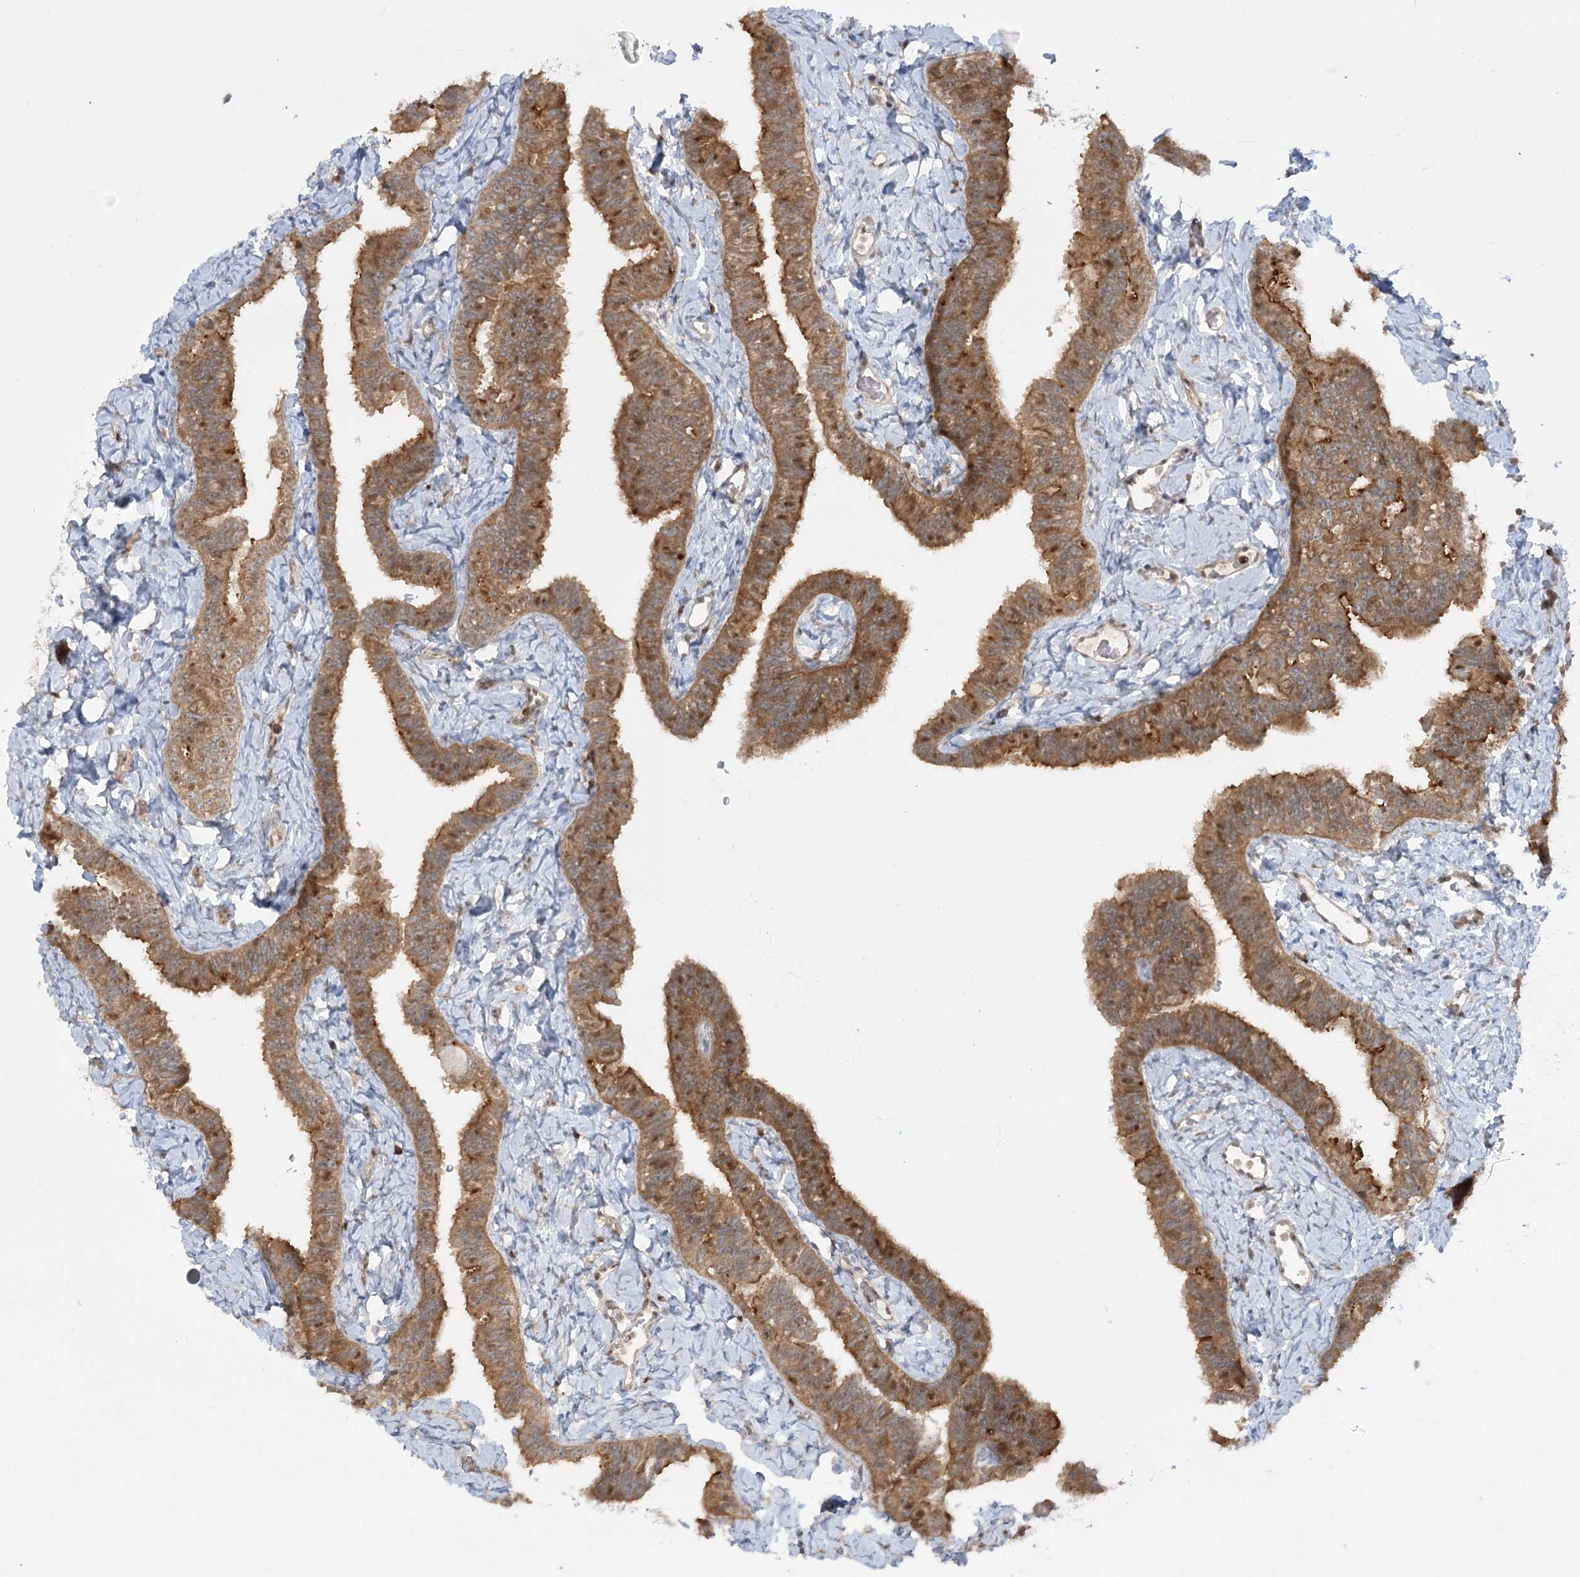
{"staining": {"intensity": "moderate", "quantity": ">75%", "location": "cytoplasmic/membranous"}, "tissue": "fallopian tube", "cell_type": "Glandular cells", "image_type": "normal", "snomed": [{"axis": "morphology", "description": "Normal tissue, NOS"}, {"axis": "topography", "description": "Fallopian tube"}], "caption": "The image shows staining of benign fallopian tube, revealing moderate cytoplasmic/membranous protein positivity (brown color) within glandular cells.", "gene": "SYTL1", "patient": {"sex": "female", "age": 65}}